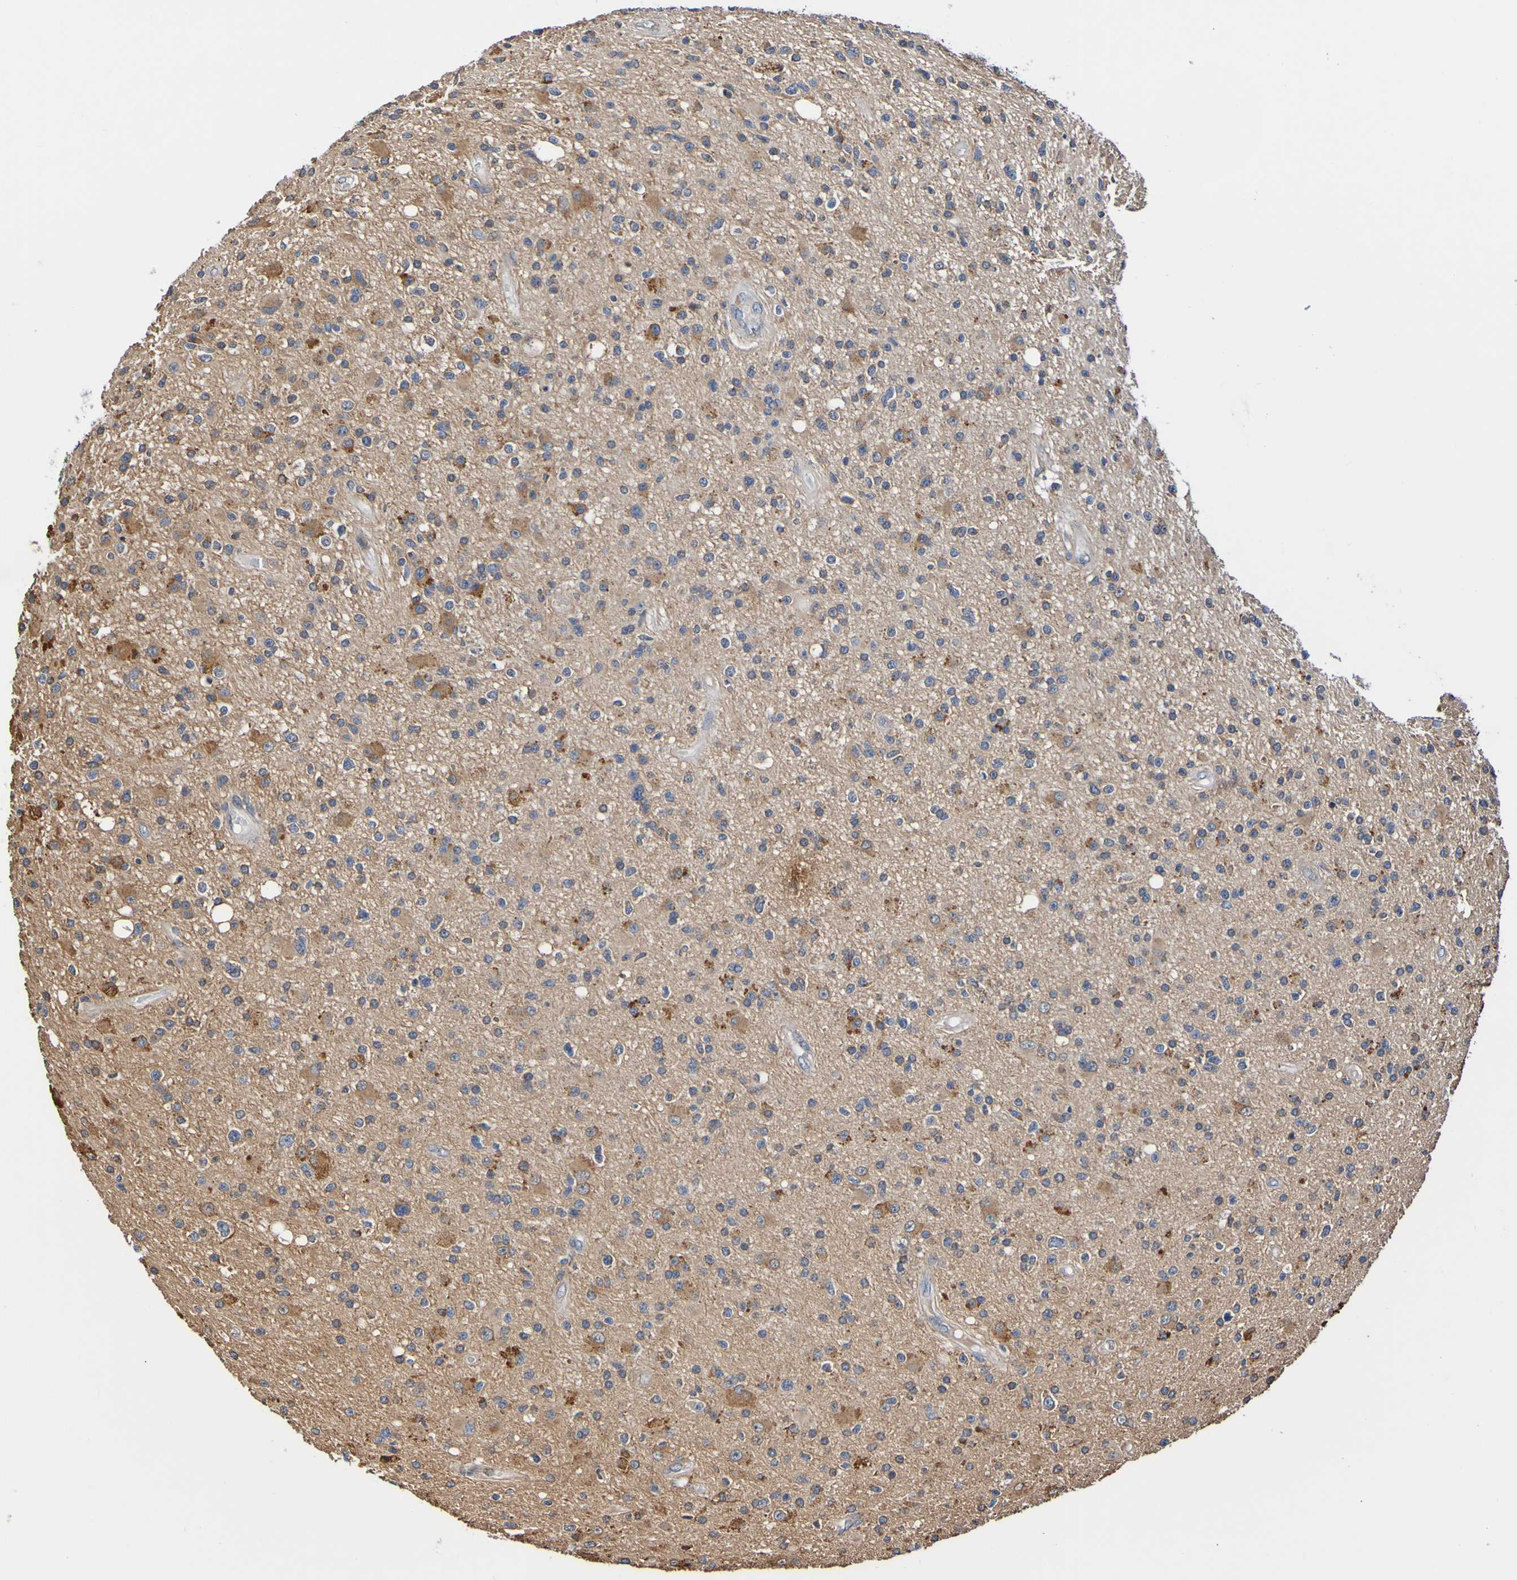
{"staining": {"intensity": "moderate", "quantity": "25%-75%", "location": "cytoplasmic/membranous"}, "tissue": "glioma", "cell_type": "Tumor cells", "image_type": "cancer", "snomed": [{"axis": "morphology", "description": "Glioma, malignant, High grade"}, {"axis": "topography", "description": "Brain"}], "caption": "An image showing moderate cytoplasmic/membranous positivity in about 25%-75% of tumor cells in malignant glioma (high-grade), as visualized by brown immunohistochemical staining.", "gene": "AXIN1", "patient": {"sex": "male", "age": 33}}